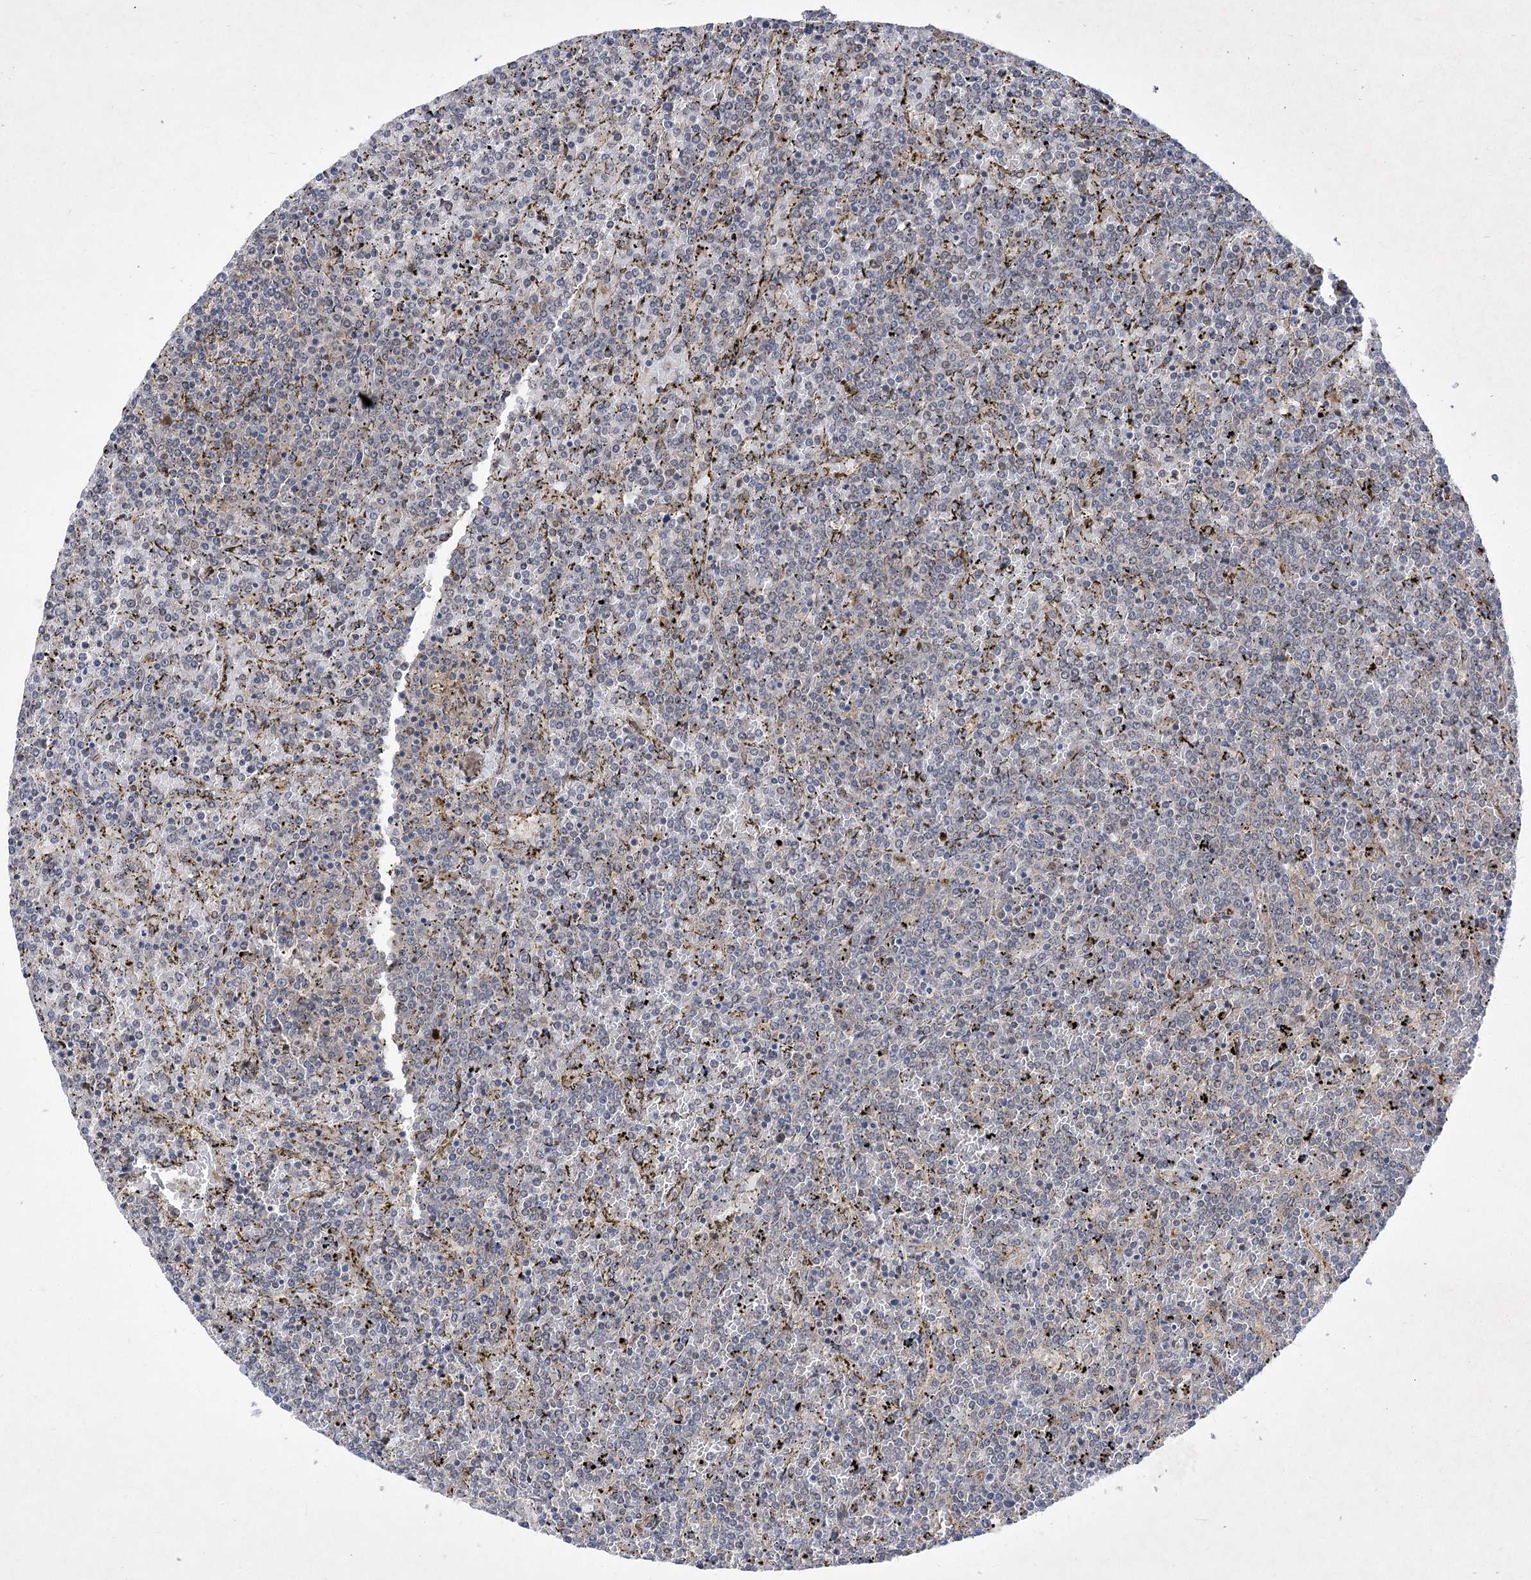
{"staining": {"intensity": "negative", "quantity": "none", "location": "none"}, "tissue": "lymphoma", "cell_type": "Tumor cells", "image_type": "cancer", "snomed": [{"axis": "morphology", "description": "Malignant lymphoma, non-Hodgkin's type, Low grade"}, {"axis": "topography", "description": "Spleen"}], "caption": "Human malignant lymphoma, non-Hodgkin's type (low-grade) stained for a protein using IHC displays no staining in tumor cells.", "gene": "ARHGAP31", "patient": {"sex": "female", "age": 19}}